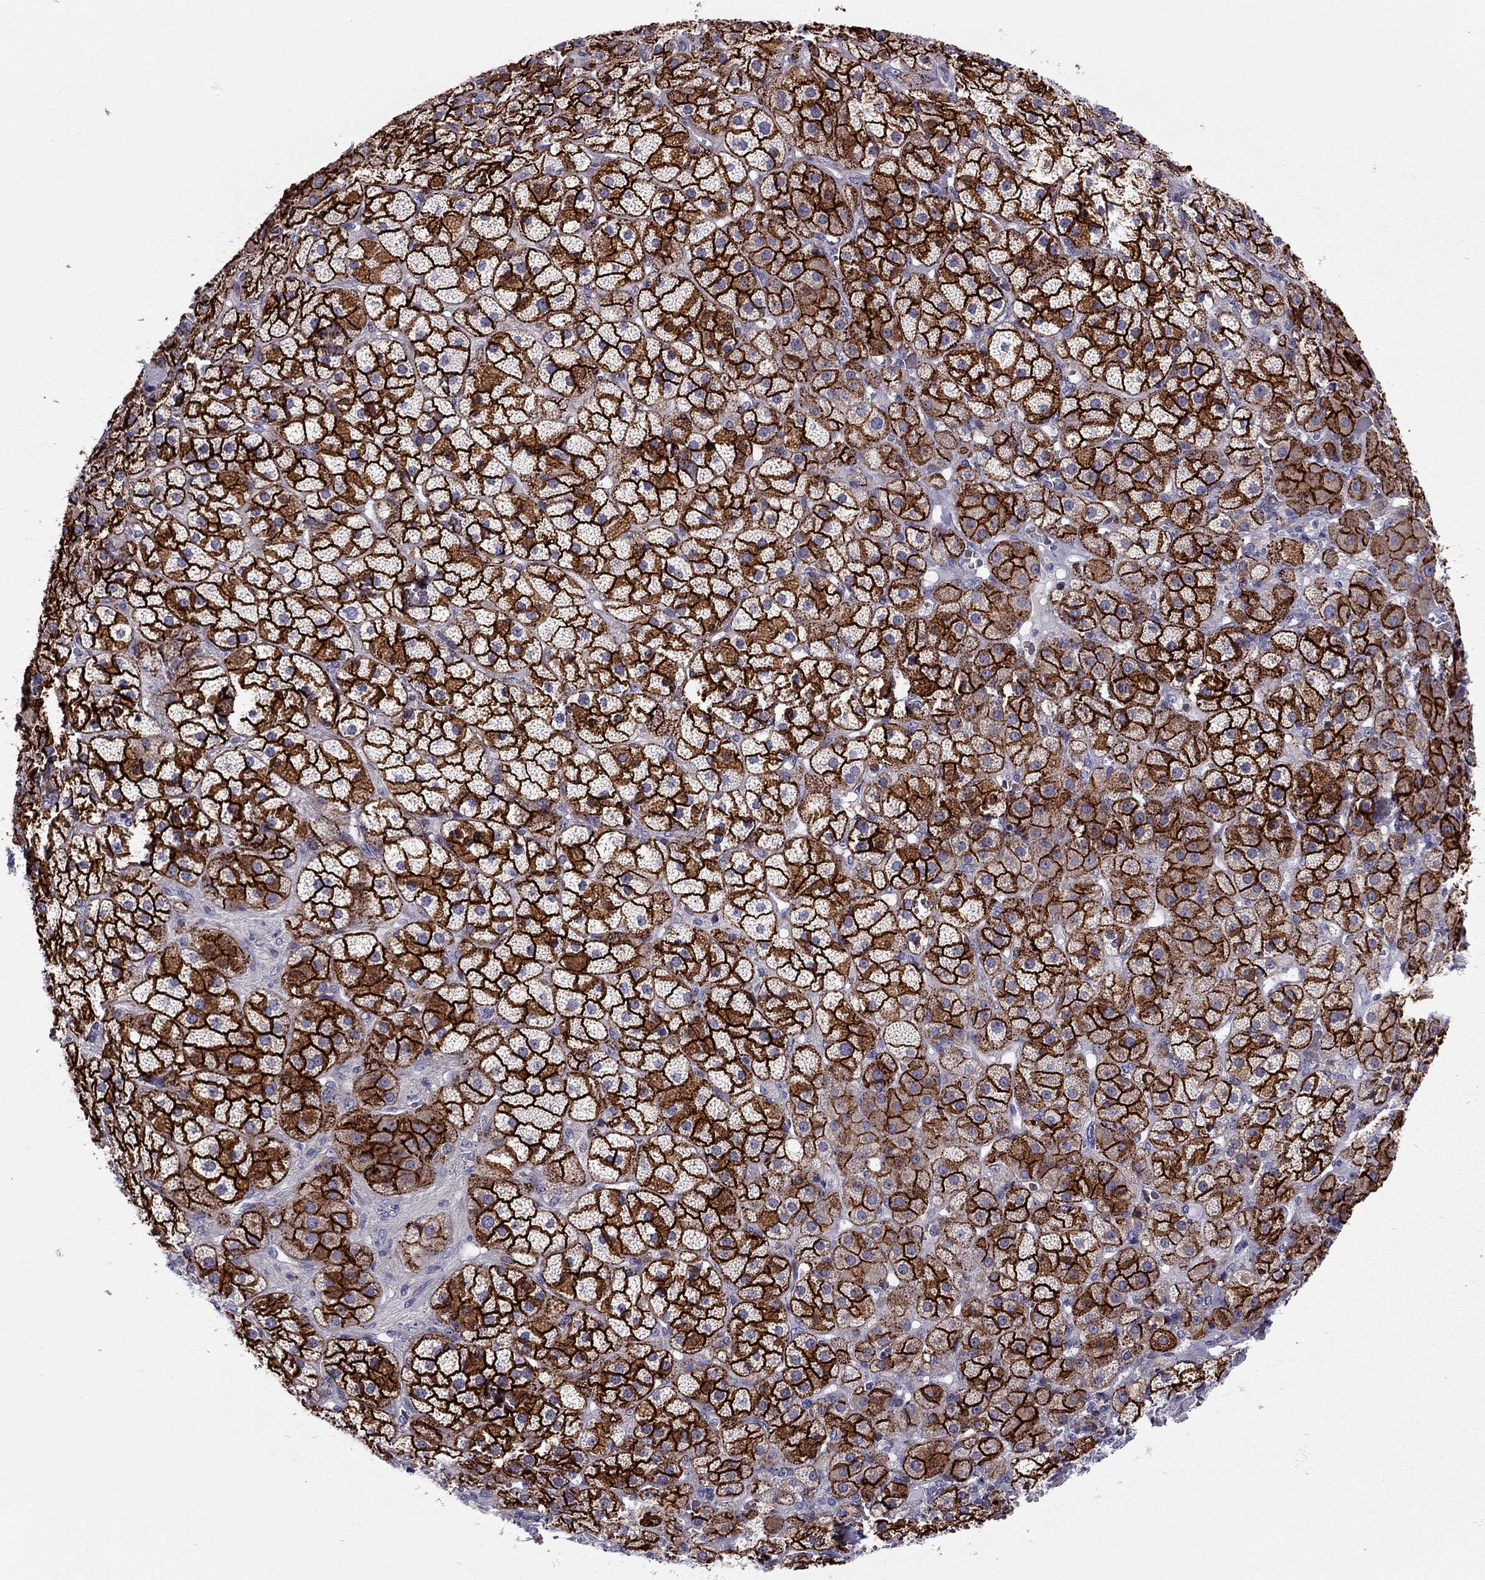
{"staining": {"intensity": "strong", "quantity": ">75%", "location": "cytoplasmic/membranous"}, "tissue": "adrenal gland", "cell_type": "Glandular cells", "image_type": "normal", "snomed": [{"axis": "morphology", "description": "Normal tissue, NOS"}, {"axis": "topography", "description": "Adrenal gland"}], "caption": "A photomicrograph of human adrenal gland stained for a protein shows strong cytoplasmic/membranous brown staining in glandular cells. (brown staining indicates protein expression, while blue staining denotes nuclei).", "gene": "SCARB1", "patient": {"sex": "male", "age": 57}}